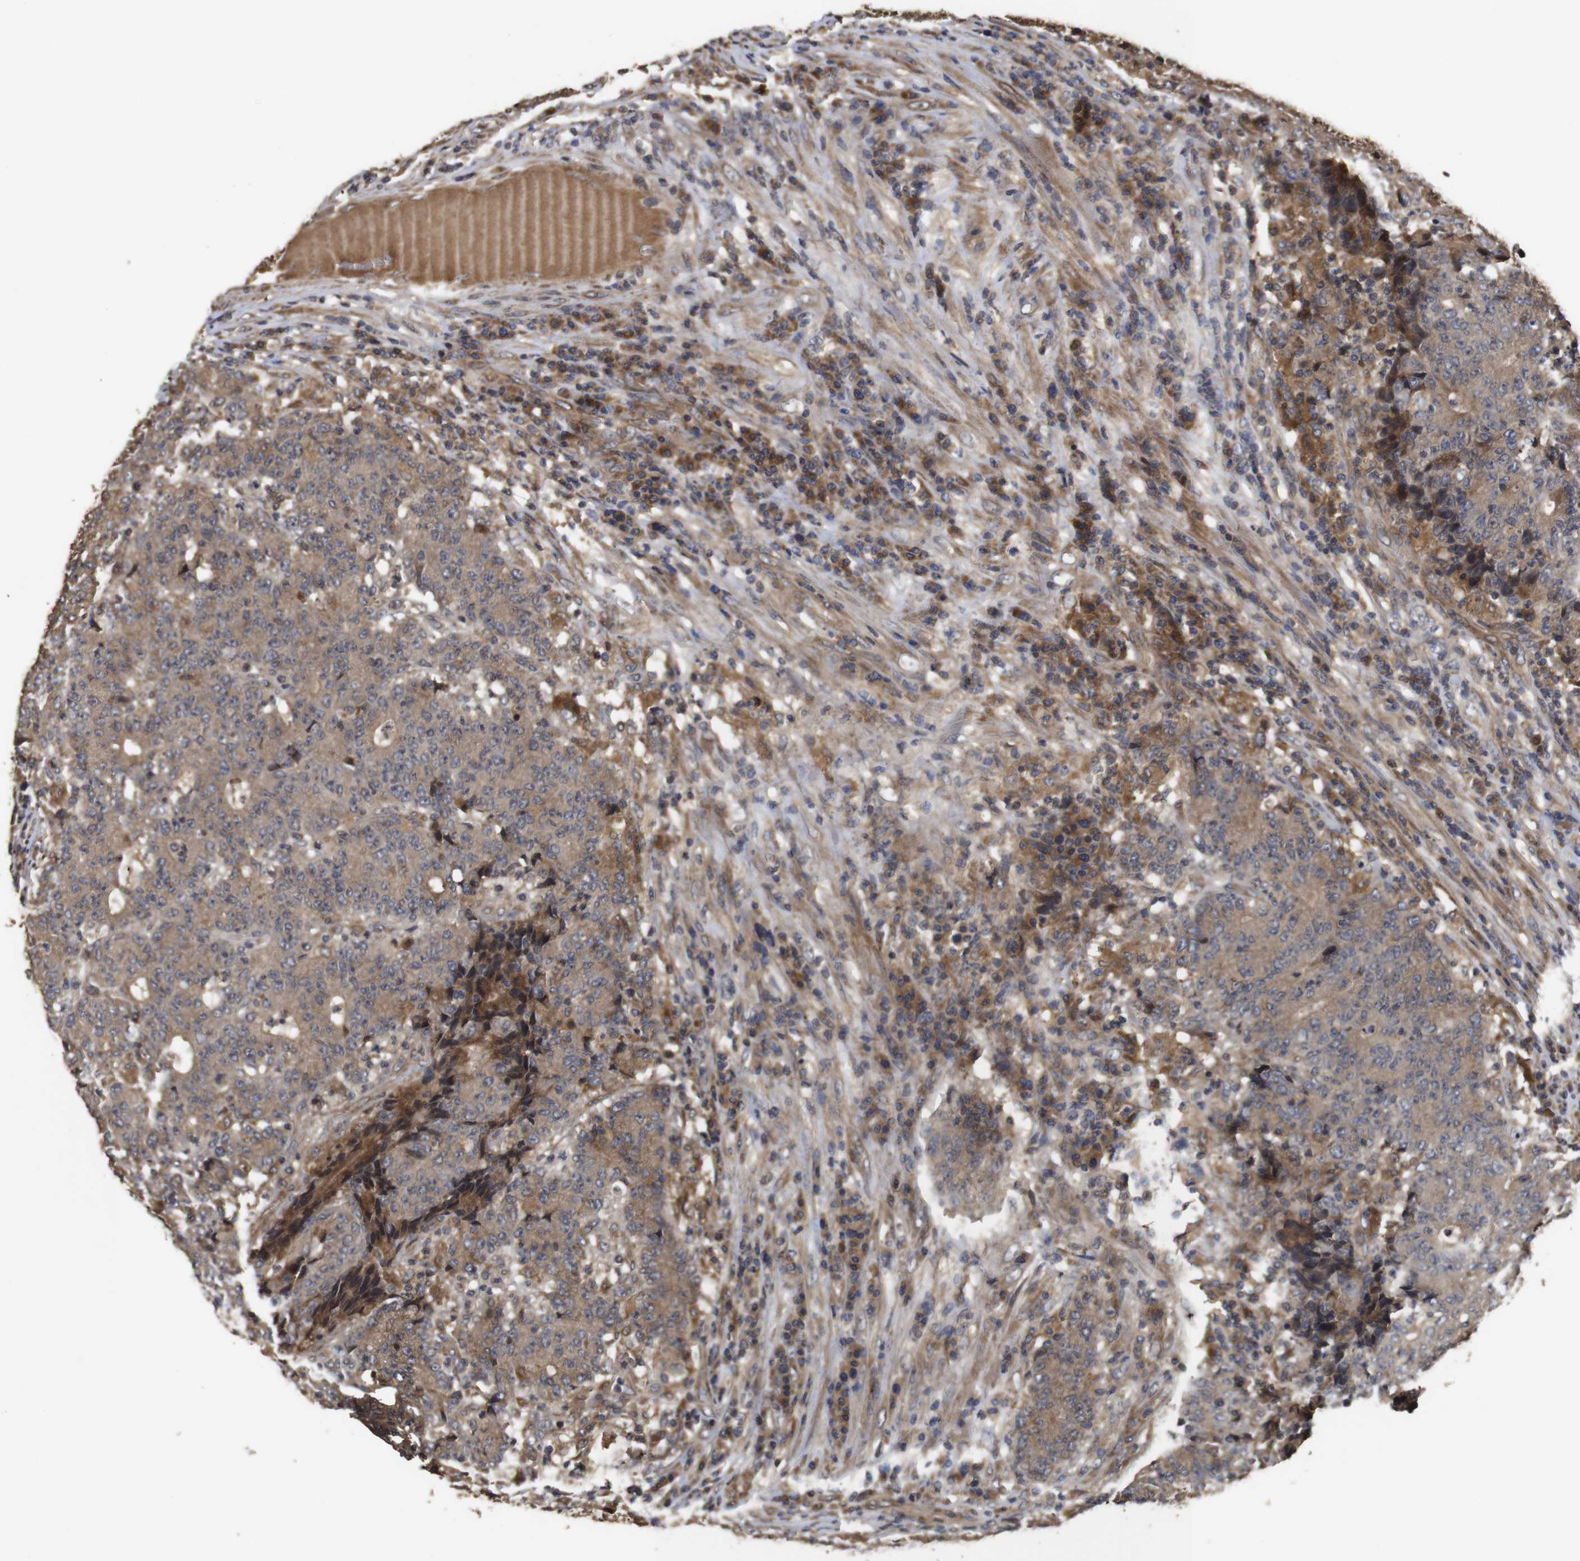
{"staining": {"intensity": "moderate", "quantity": ">75%", "location": "cytoplasmic/membranous"}, "tissue": "colorectal cancer", "cell_type": "Tumor cells", "image_type": "cancer", "snomed": [{"axis": "morphology", "description": "Normal tissue, NOS"}, {"axis": "morphology", "description": "Adenocarcinoma, NOS"}, {"axis": "topography", "description": "Colon"}], "caption": "Brown immunohistochemical staining in human adenocarcinoma (colorectal) reveals moderate cytoplasmic/membranous positivity in approximately >75% of tumor cells.", "gene": "PTPN14", "patient": {"sex": "female", "age": 75}}